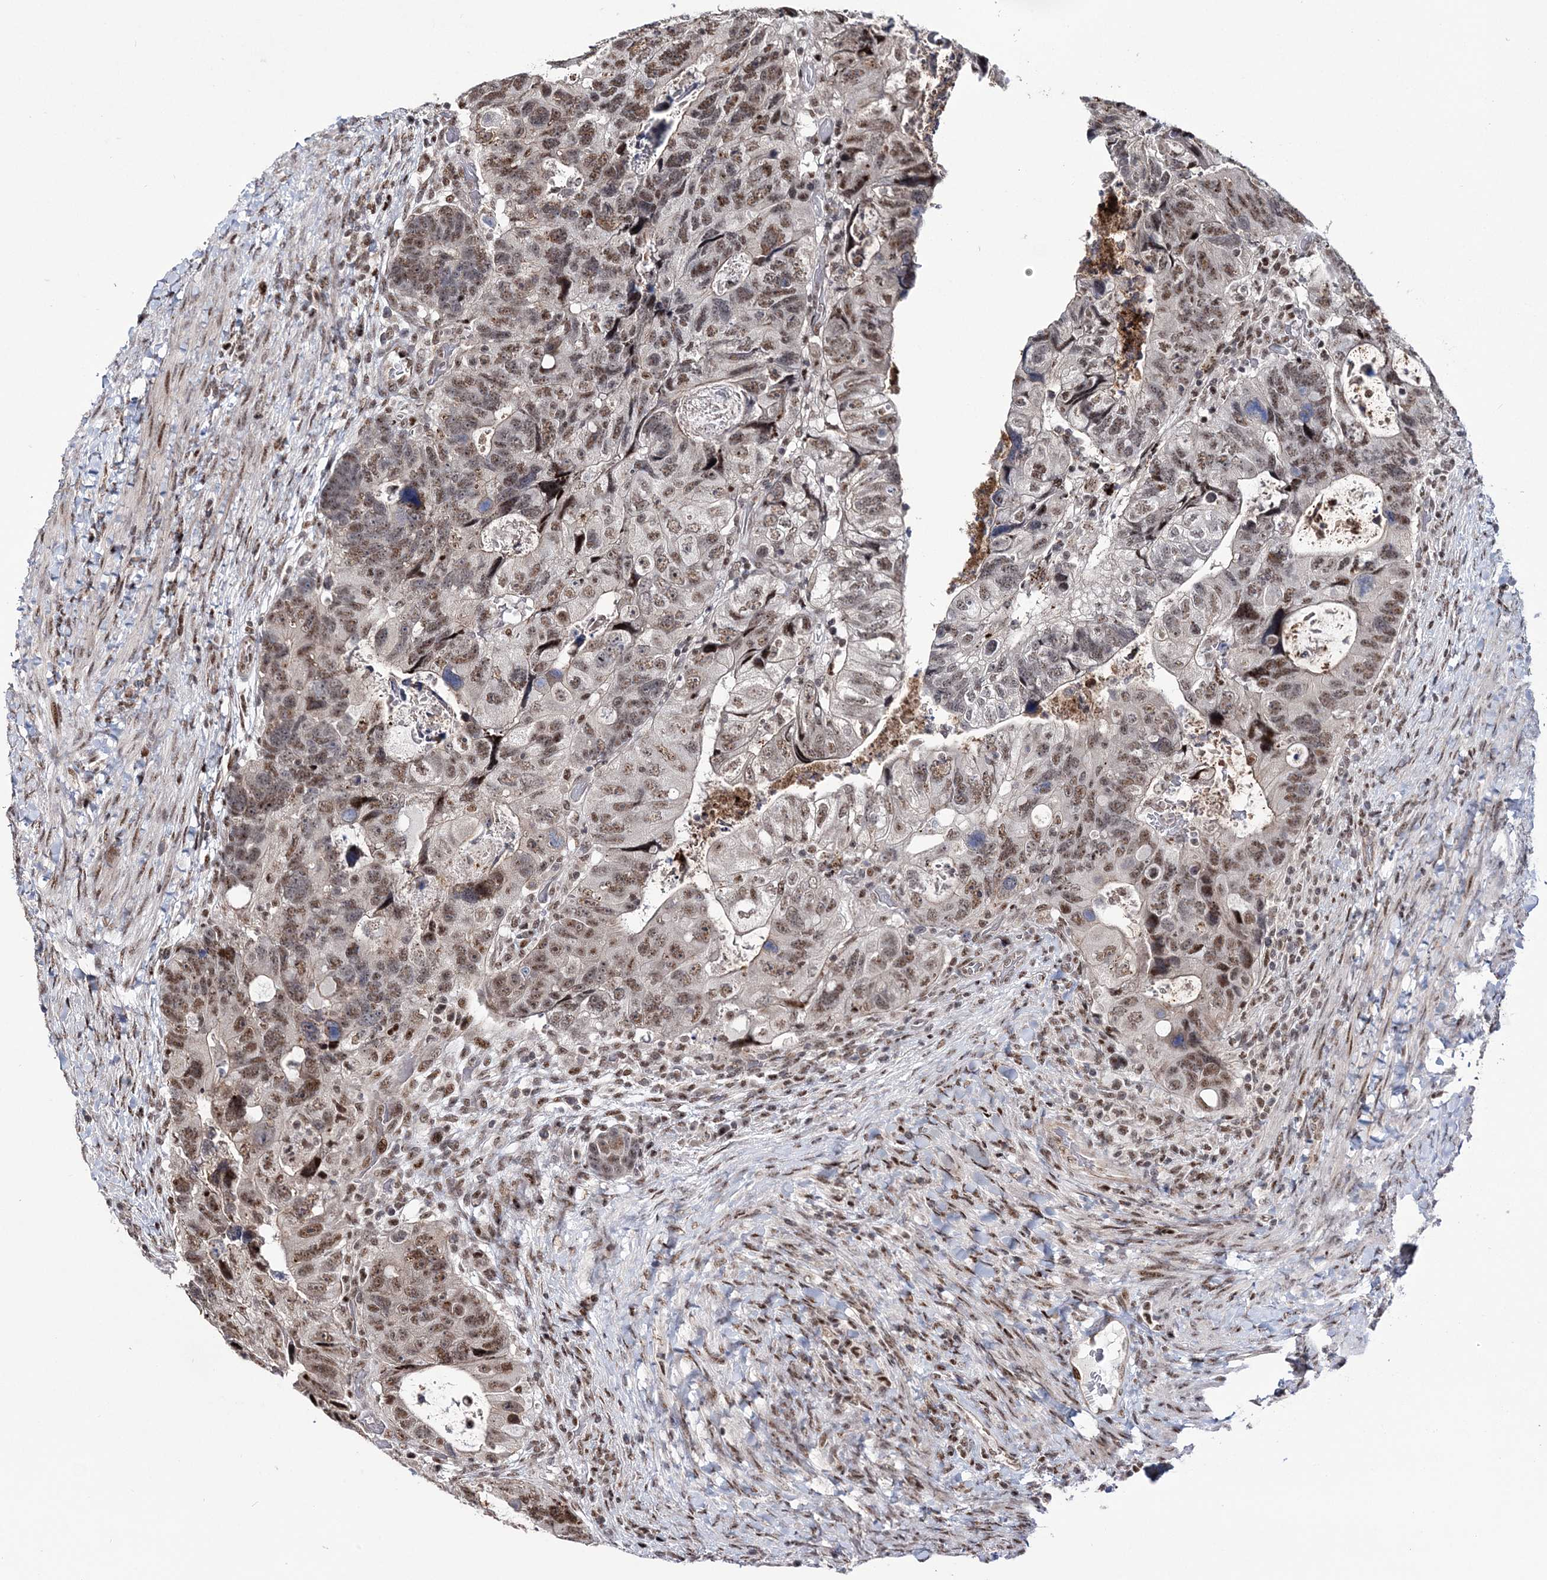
{"staining": {"intensity": "moderate", "quantity": ">75%", "location": "nuclear"}, "tissue": "colorectal cancer", "cell_type": "Tumor cells", "image_type": "cancer", "snomed": [{"axis": "morphology", "description": "Adenocarcinoma, NOS"}, {"axis": "topography", "description": "Rectum"}], "caption": "Immunohistochemical staining of human colorectal cancer demonstrates moderate nuclear protein positivity in about >75% of tumor cells. The staining was performed using DAB to visualize the protein expression in brown, while the nuclei were stained in blue with hematoxylin (Magnification: 20x).", "gene": "TATDN2", "patient": {"sex": "male", "age": 59}}